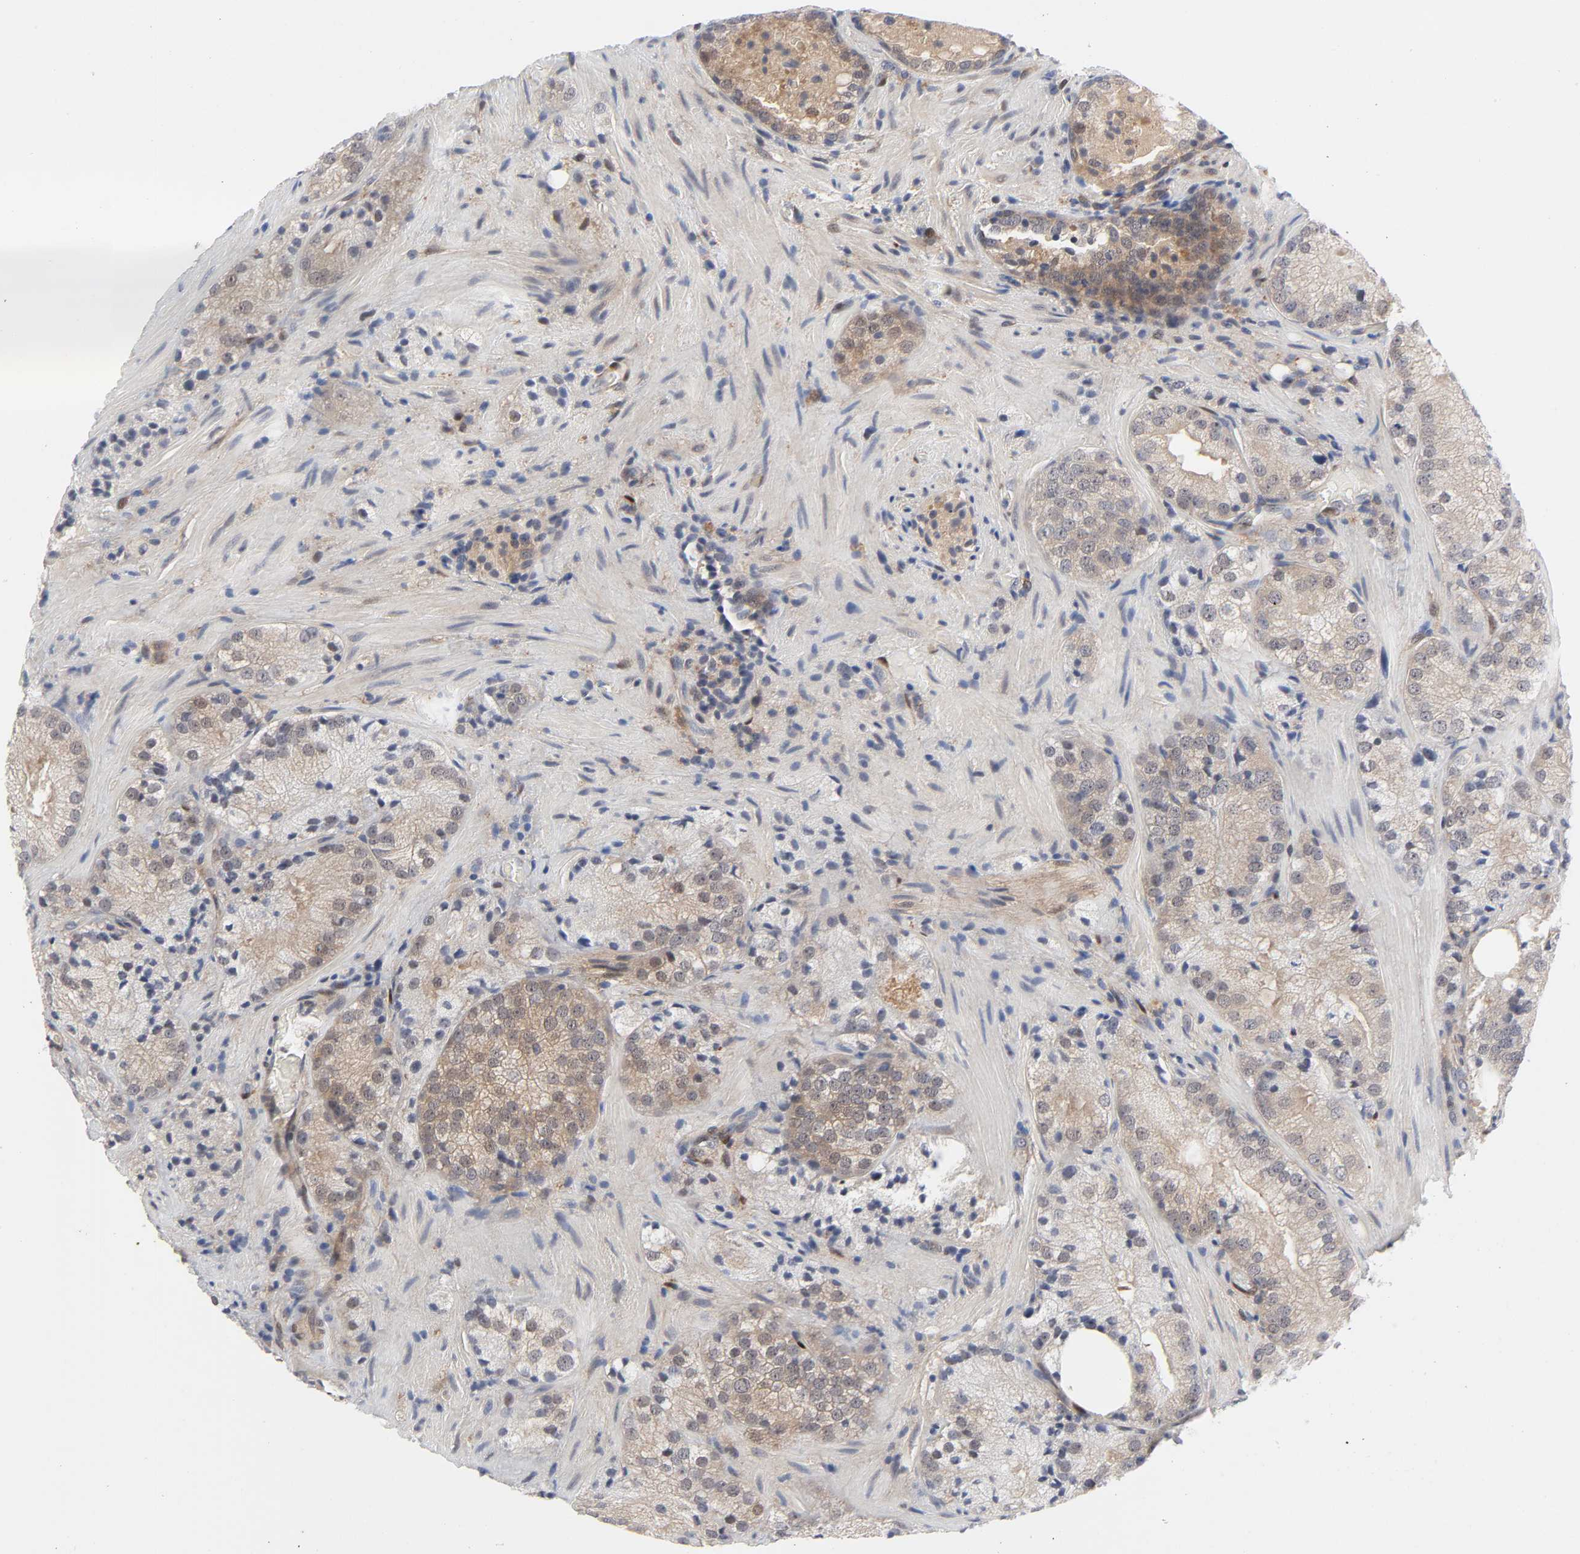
{"staining": {"intensity": "weak", "quantity": ">75%", "location": "cytoplasmic/membranous"}, "tissue": "prostate cancer", "cell_type": "Tumor cells", "image_type": "cancer", "snomed": [{"axis": "morphology", "description": "Adenocarcinoma, Low grade"}, {"axis": "topography", "description": "Prostate"}], "caption": "Immunohistochemical staining of human prostate adenocarcinoma (low-grade) reveals low levels of weak cytoplasmic/membranous protein positivity in approximately >75% of tumor cells.", "gene": "PTEN", "patient": {"sex": "male", "age": 60}}